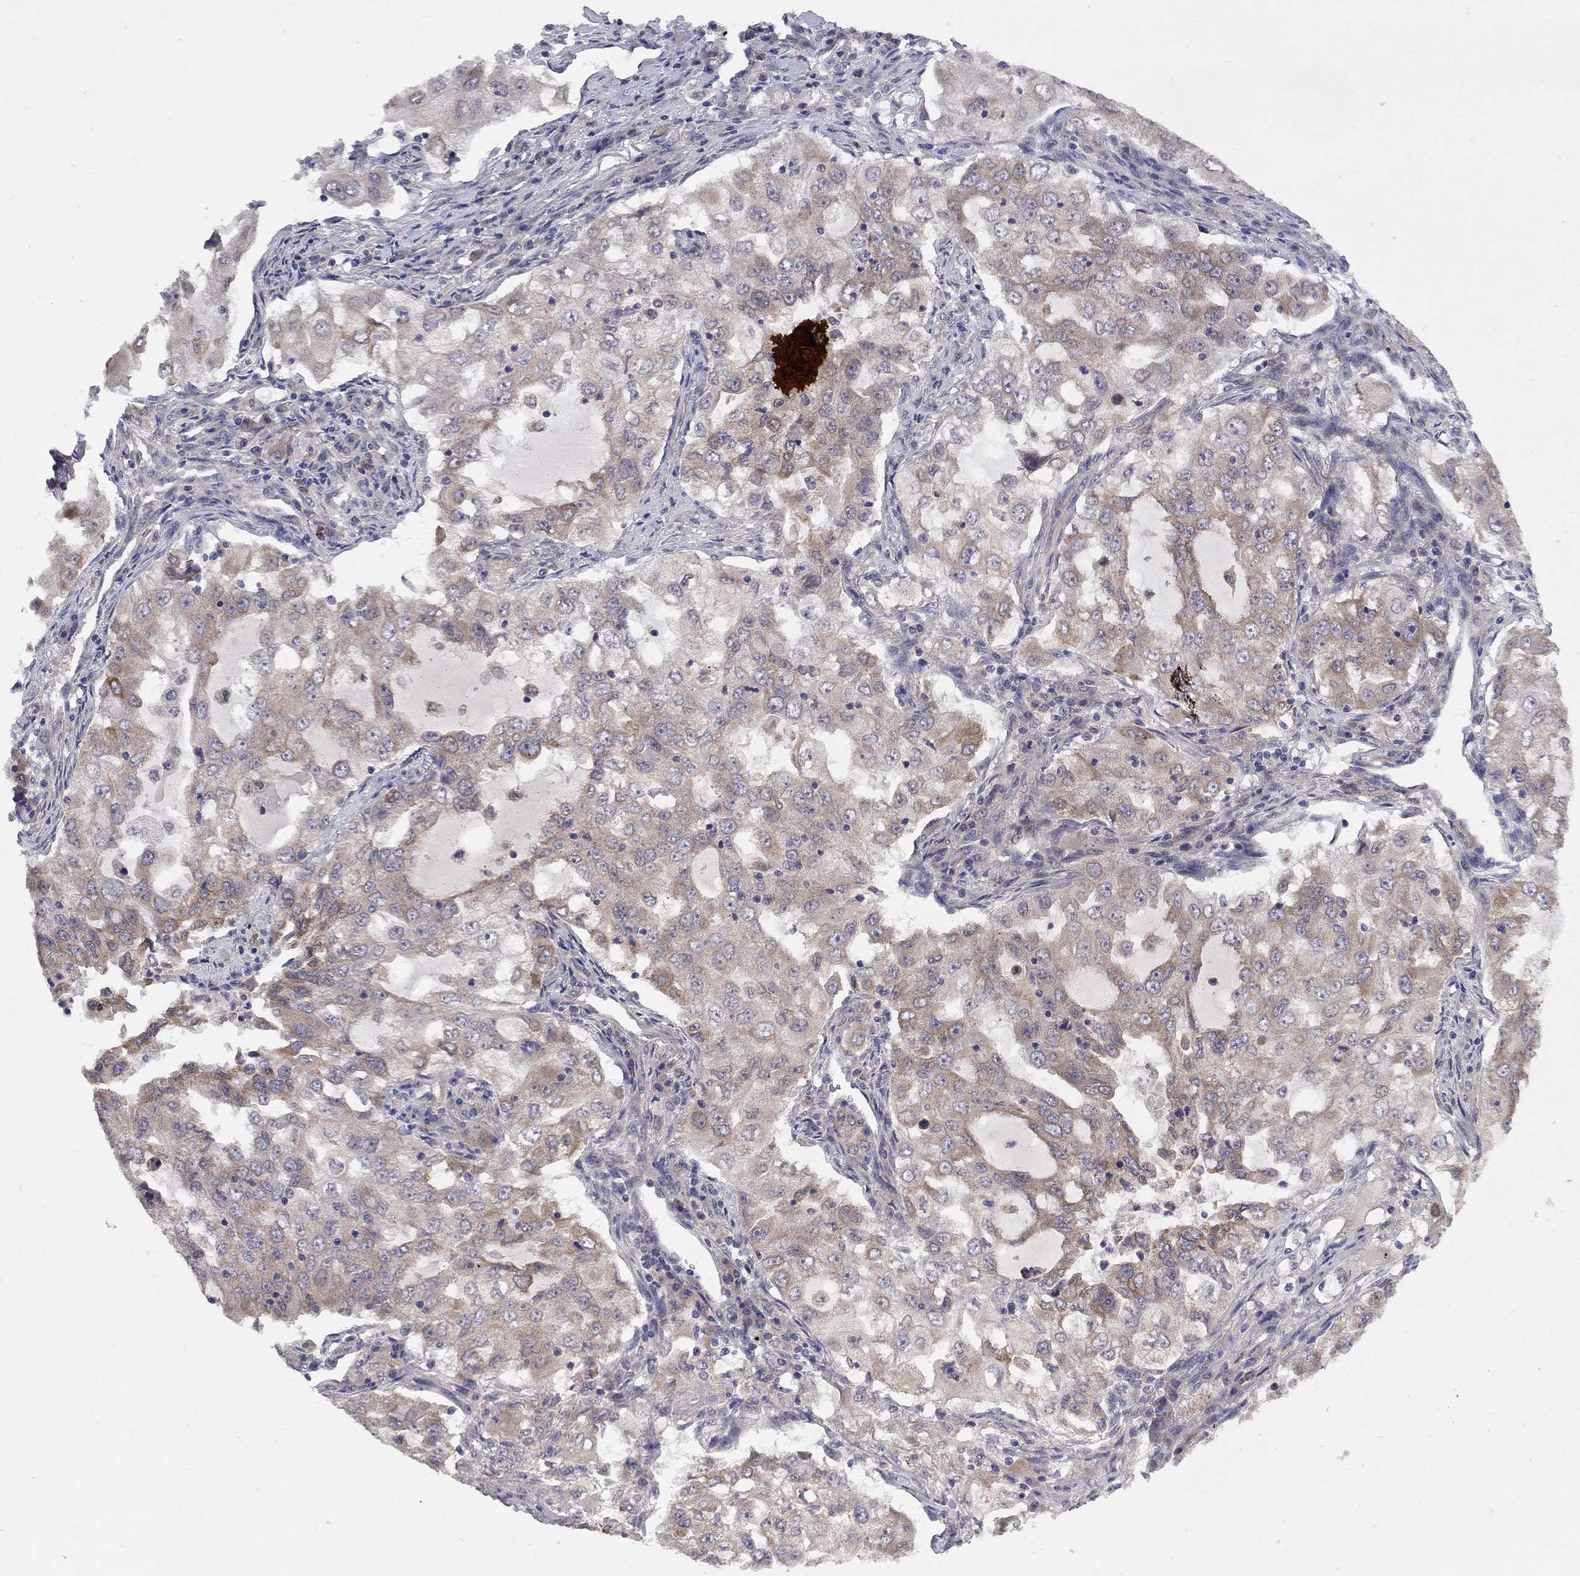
{"staining": {"intensity": "weak", "quantity": ">75%", "location": "cytoplasmic/membranous"}, "tissue": "lung cancer", "cell_type": "Tumor cells", "image_type": "cancer", "snomed": [{"axis": "morphology", "description": "Adenocarcinoma, NOS"}, {"axis": "topography", "description": "Lung"}], "caption": "Immunohistochemical staining of lung cancer (adenocarcinoma) shows low levels of weak cytoplasmic/membranous positivity in about >75% of tumor cells.", "gene": "CNOT11", "patient": {"sex": "female", "age": 61}}